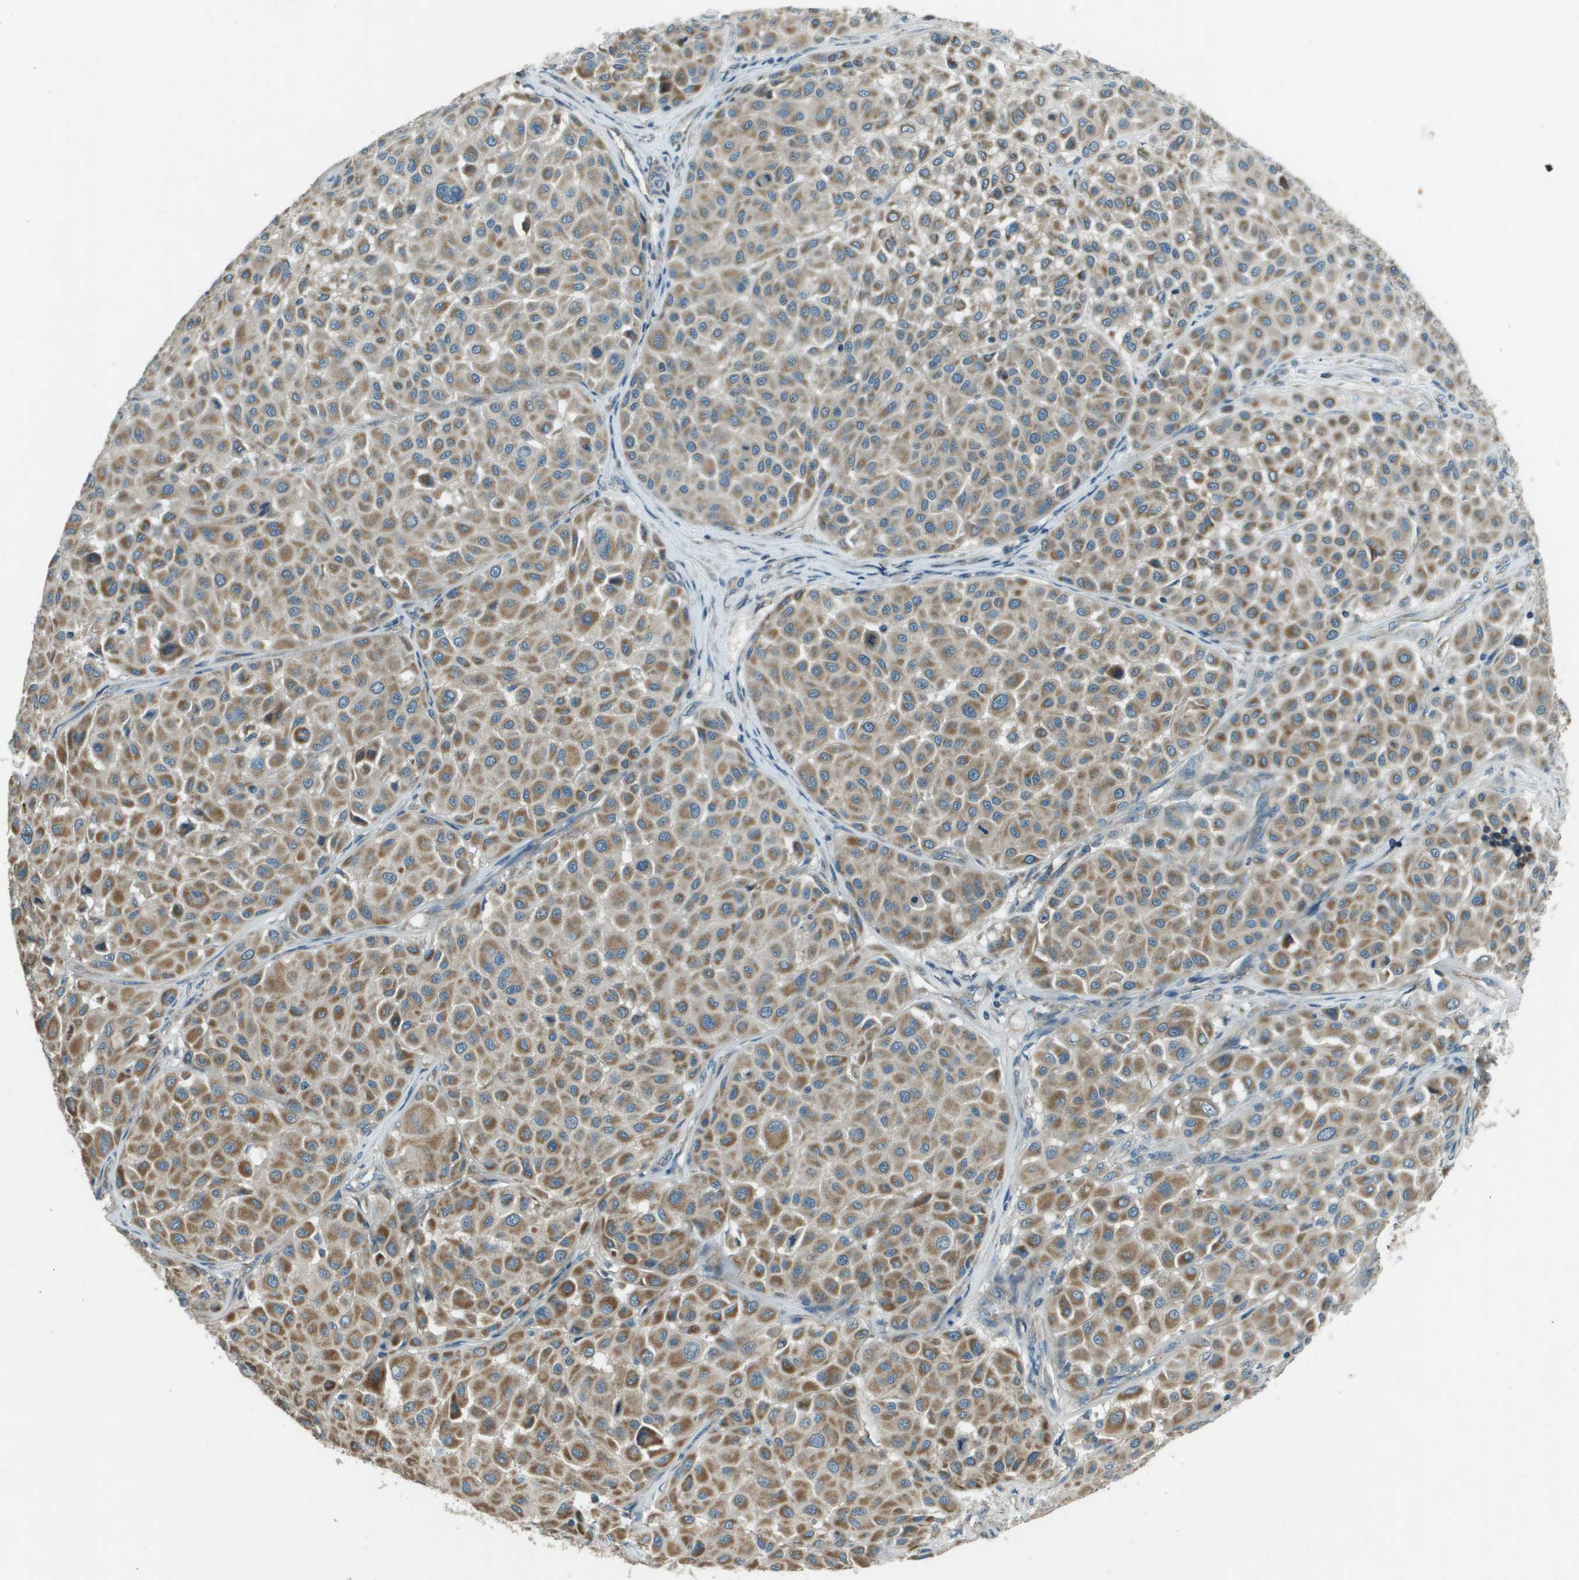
{"staining": {"intensity": "moderate", "quantity": ">75%", "location": "cytoplasmic/membranous"}, "tissue": "melanoma", "cell_type": "Tumor cells", "image_type": "cancer", "snomed": [{"axis": "morphology", "description": "Malignant melanoma, Metastatic site"}, {"axis": "topography", "description": "Soft tissue"}], "caption": "Protein expression analysis of human melanoma reveals moderate cytoplasmic/membranous positivity in about >75% of tumor cells. (Stains: DAB in brown, nuclei in blue, Microscopy: brightfield microscopy at high magnification).", "gene": "MIGA1", "patient": {"sex": "male", "age": 41}}